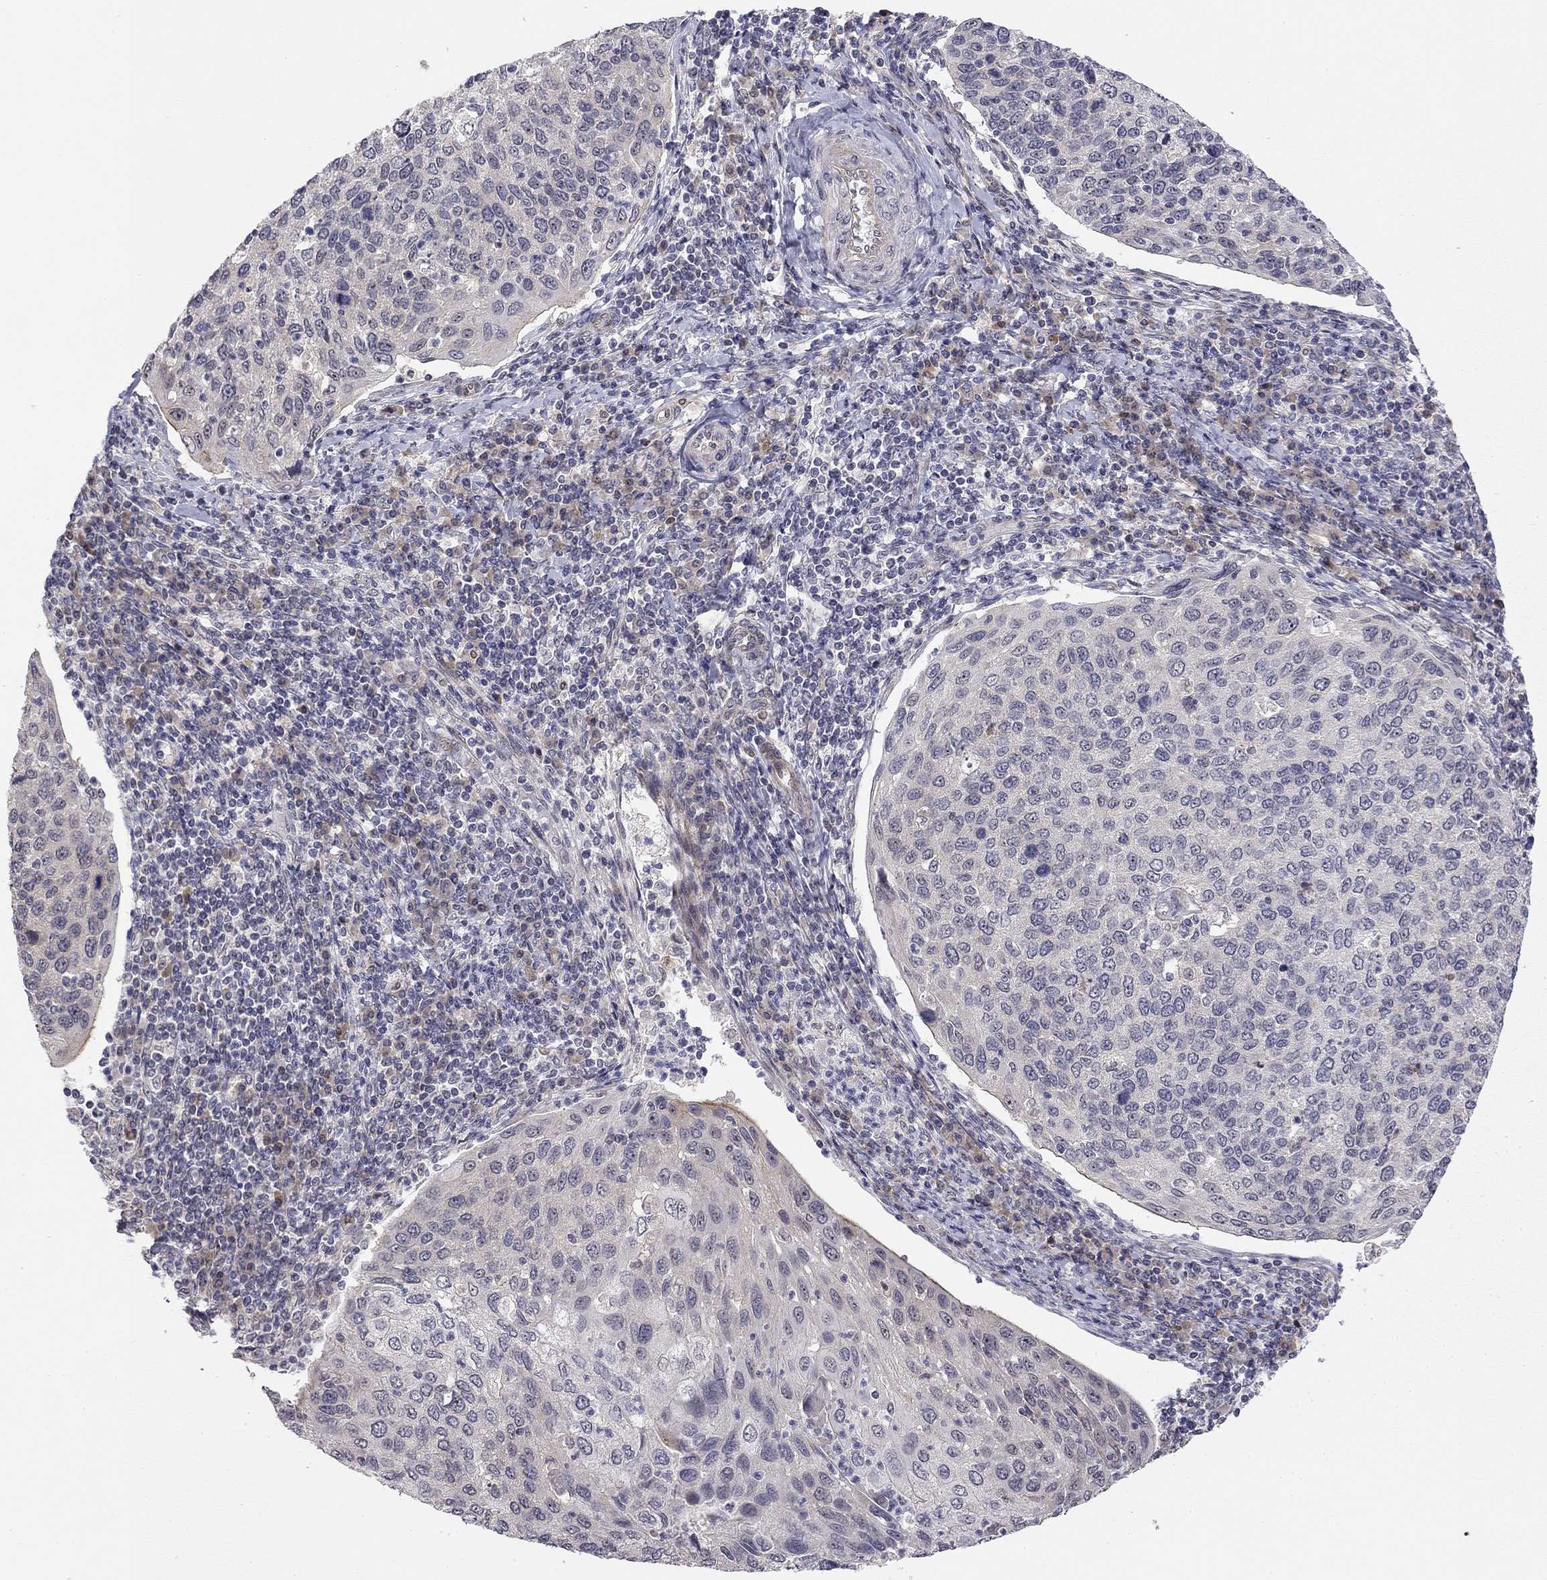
{"staining": {"intensity": "negative", "quantity": "none", "location": "none"}, "tissue": "cervical cancer", "cell_type": "Tumor cells", "image_type": "cancer", "snomed": [{"axis": "morphology", "description": "Squamous cell carcinoma, NOS"}, {"axis": "topography", "description": "Cervix"}], "caption": "There is no significant staining in tumor cells of squamous cell carcinoma (cervical).", "gene": "STXBP6", "patient": {"sex": "female", "age": 54}}